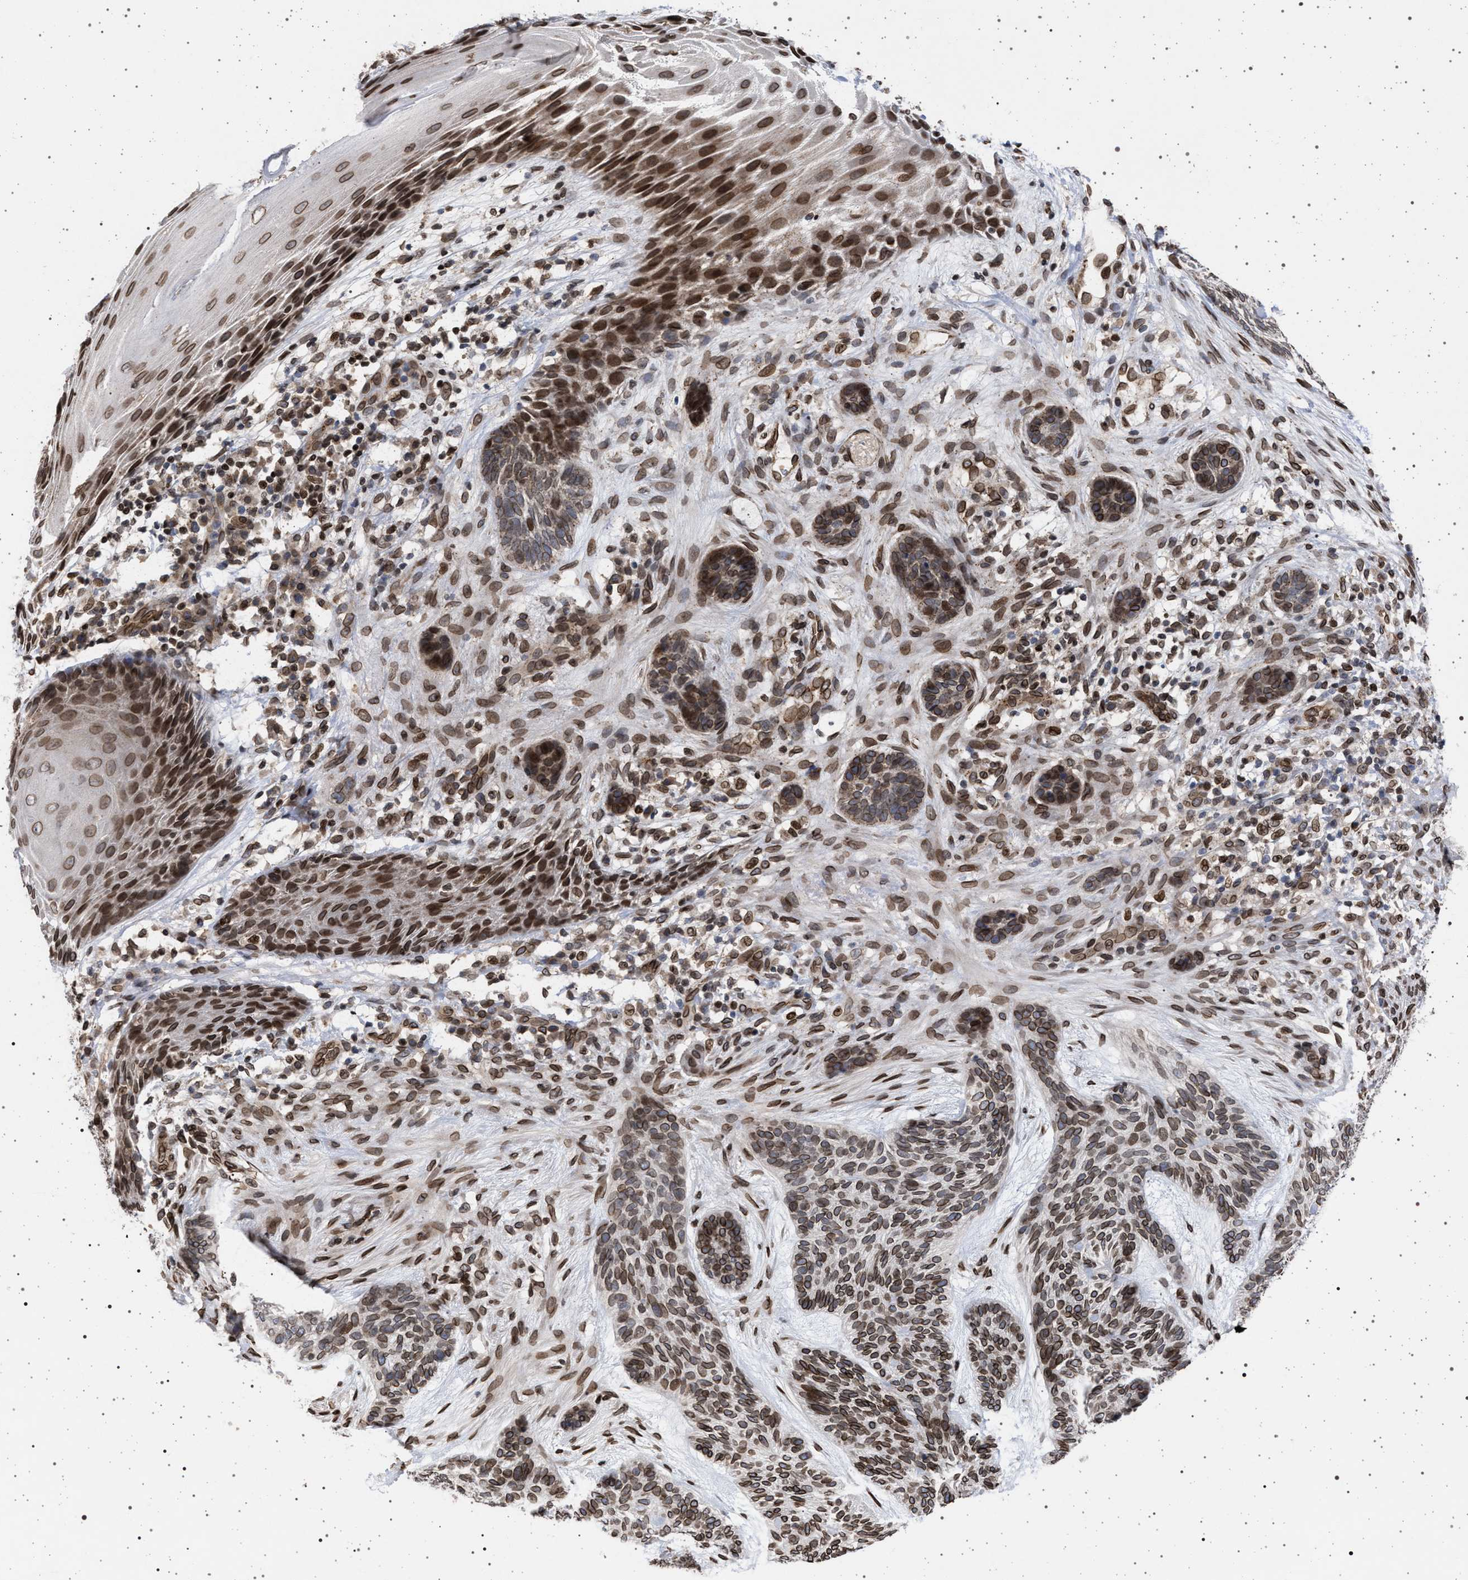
{"staining": {"intensity": "moderate", "quantity": ">75%", "location": "cytoplasmic/membranous,nuclear"}, "tissue": "skin cancer", "cell_type": "Tumor cells", "image_type": "cancer", "snomed": [{"axis": "morphology", "description": "Basal cell carcinoma"}, {"axis": "topography", "description": "Skin"}], "caption": "Skin cancer stained with a protein marker demonstrates moderate staining in tumor cells.", "gene": "ING2", "patient": {"sex": "male", "age": 55}}